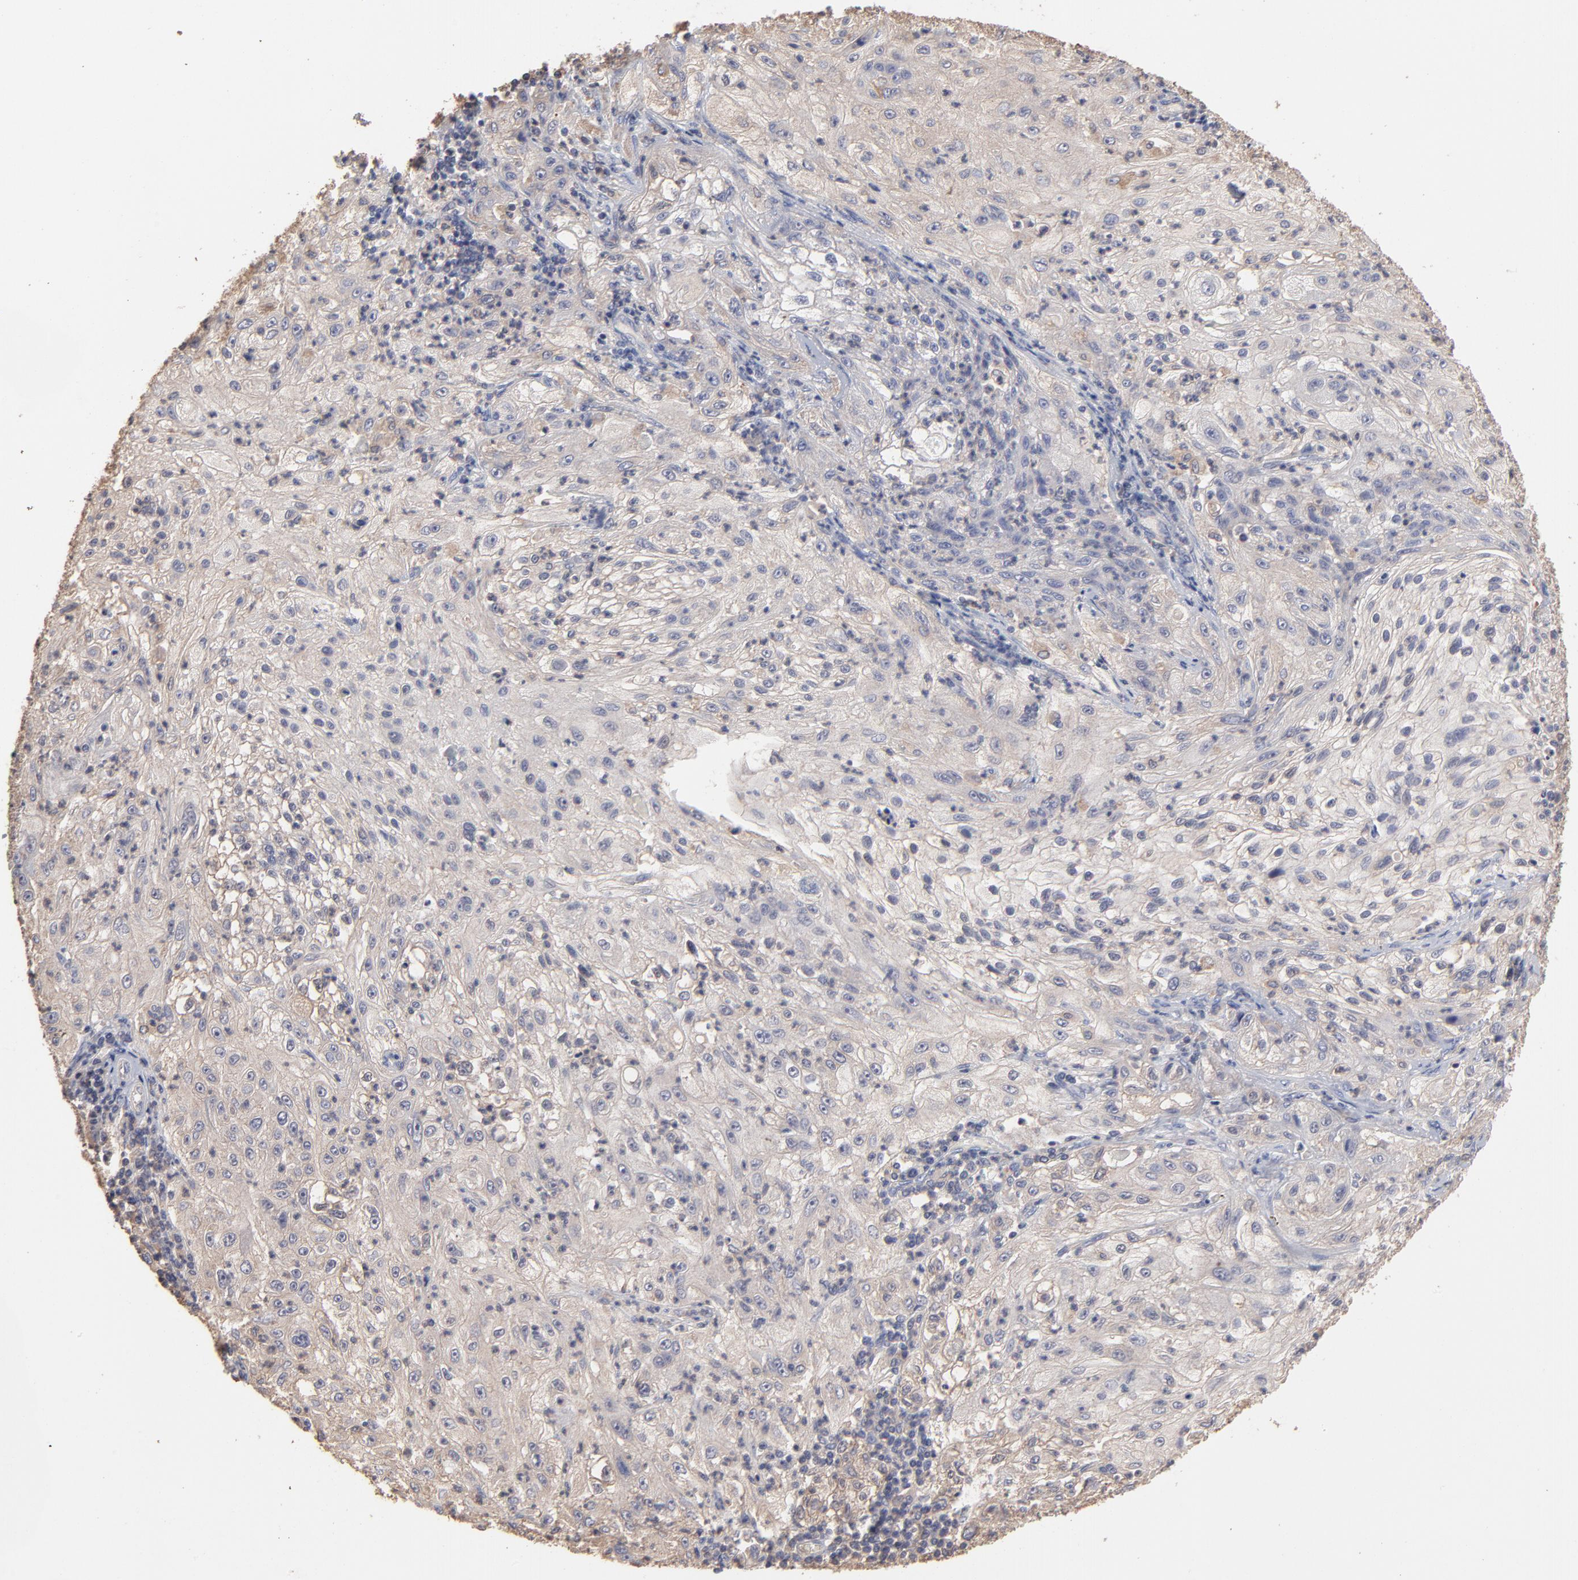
{"staining": {"intensity": "weak", "quantity": ">75%", "location": "cytoplasmic/membranous"}, "tissue": "lung cancer", "cell_type": "Tumor cells", "image_type": "cancer", "snomed": [{"axis": "morphology", "description": "Inflammation, NOS"}, {"axis": "morphology", "description": "Squamous cell carcinoma, NOS"}, {"axis": "topography", "description": "Lymph node"}, {"axis": "topography", "description": "Soft tissue"}, {"axis": "topography", "description": "Lung"}], "caption": "Weak cytoplasmic/membranous positivity for a protein is appreciated in approximately >75% of tumor cells of lung cancer (squamous cell carcinoma) using IHC.", "gene": "TANGO2", "patient": {"sex": "male", "age": 66}}